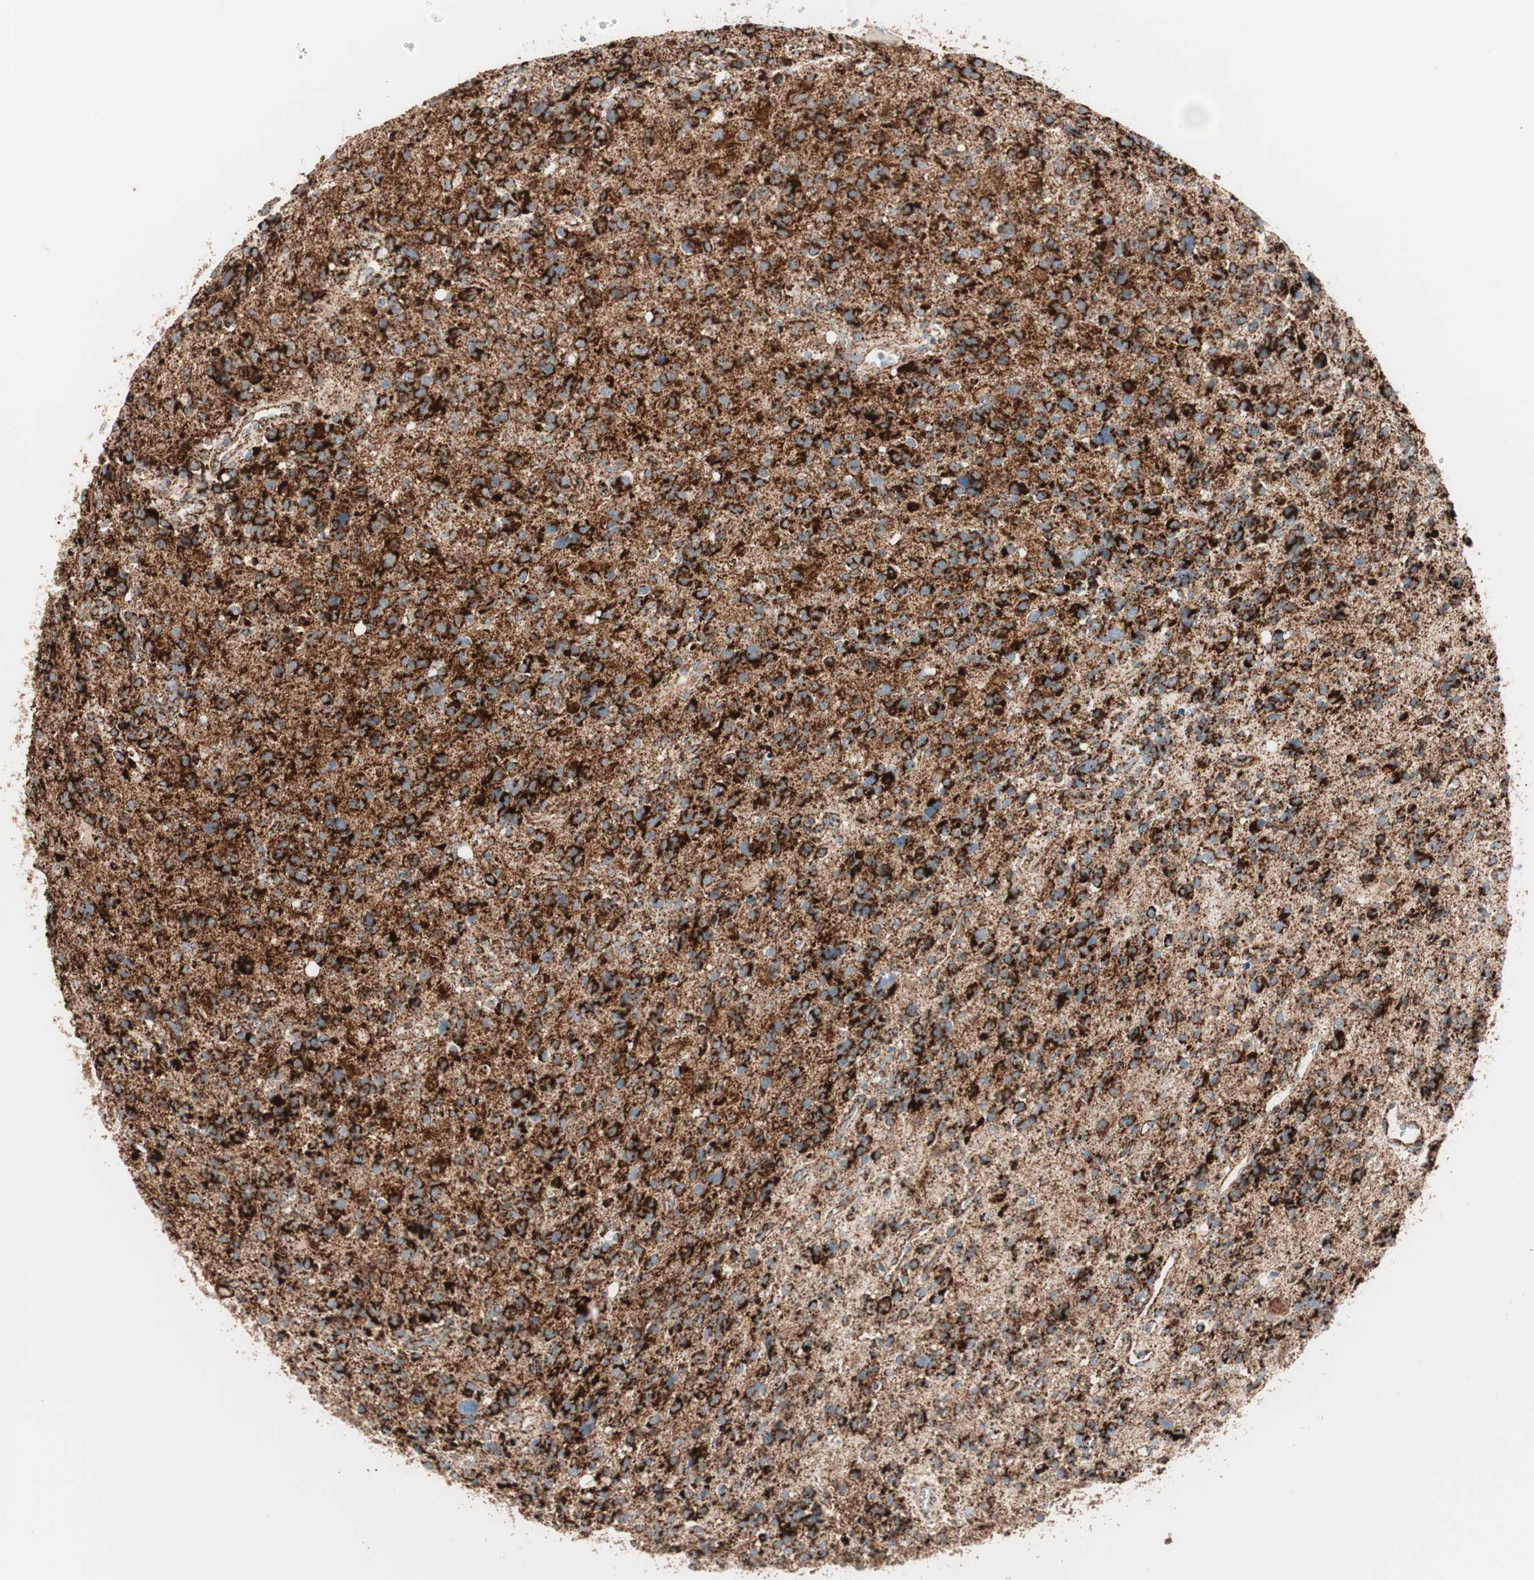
{"staining": {"intensity": "strong", "quantity": ">75%", "location": "cytoplasmic/membranous"}, "tissue": "glioma", "cell_type": "Tumor cells", "image_type": "cancer", "snomed": [{"axis": "morphology", "description": "Glioma, malignant, High grade"}, {"axis": "topography", "description": "Brain"}], "caption": "An image showing strong cytoplasmic/membranous expression in about >75% of tumor cells in malignant glioma (high-grade), as visualized by brown immunohistochemical staining.", "gene": "TOMM20", "patient": {"sex": "male", "age": 48}}